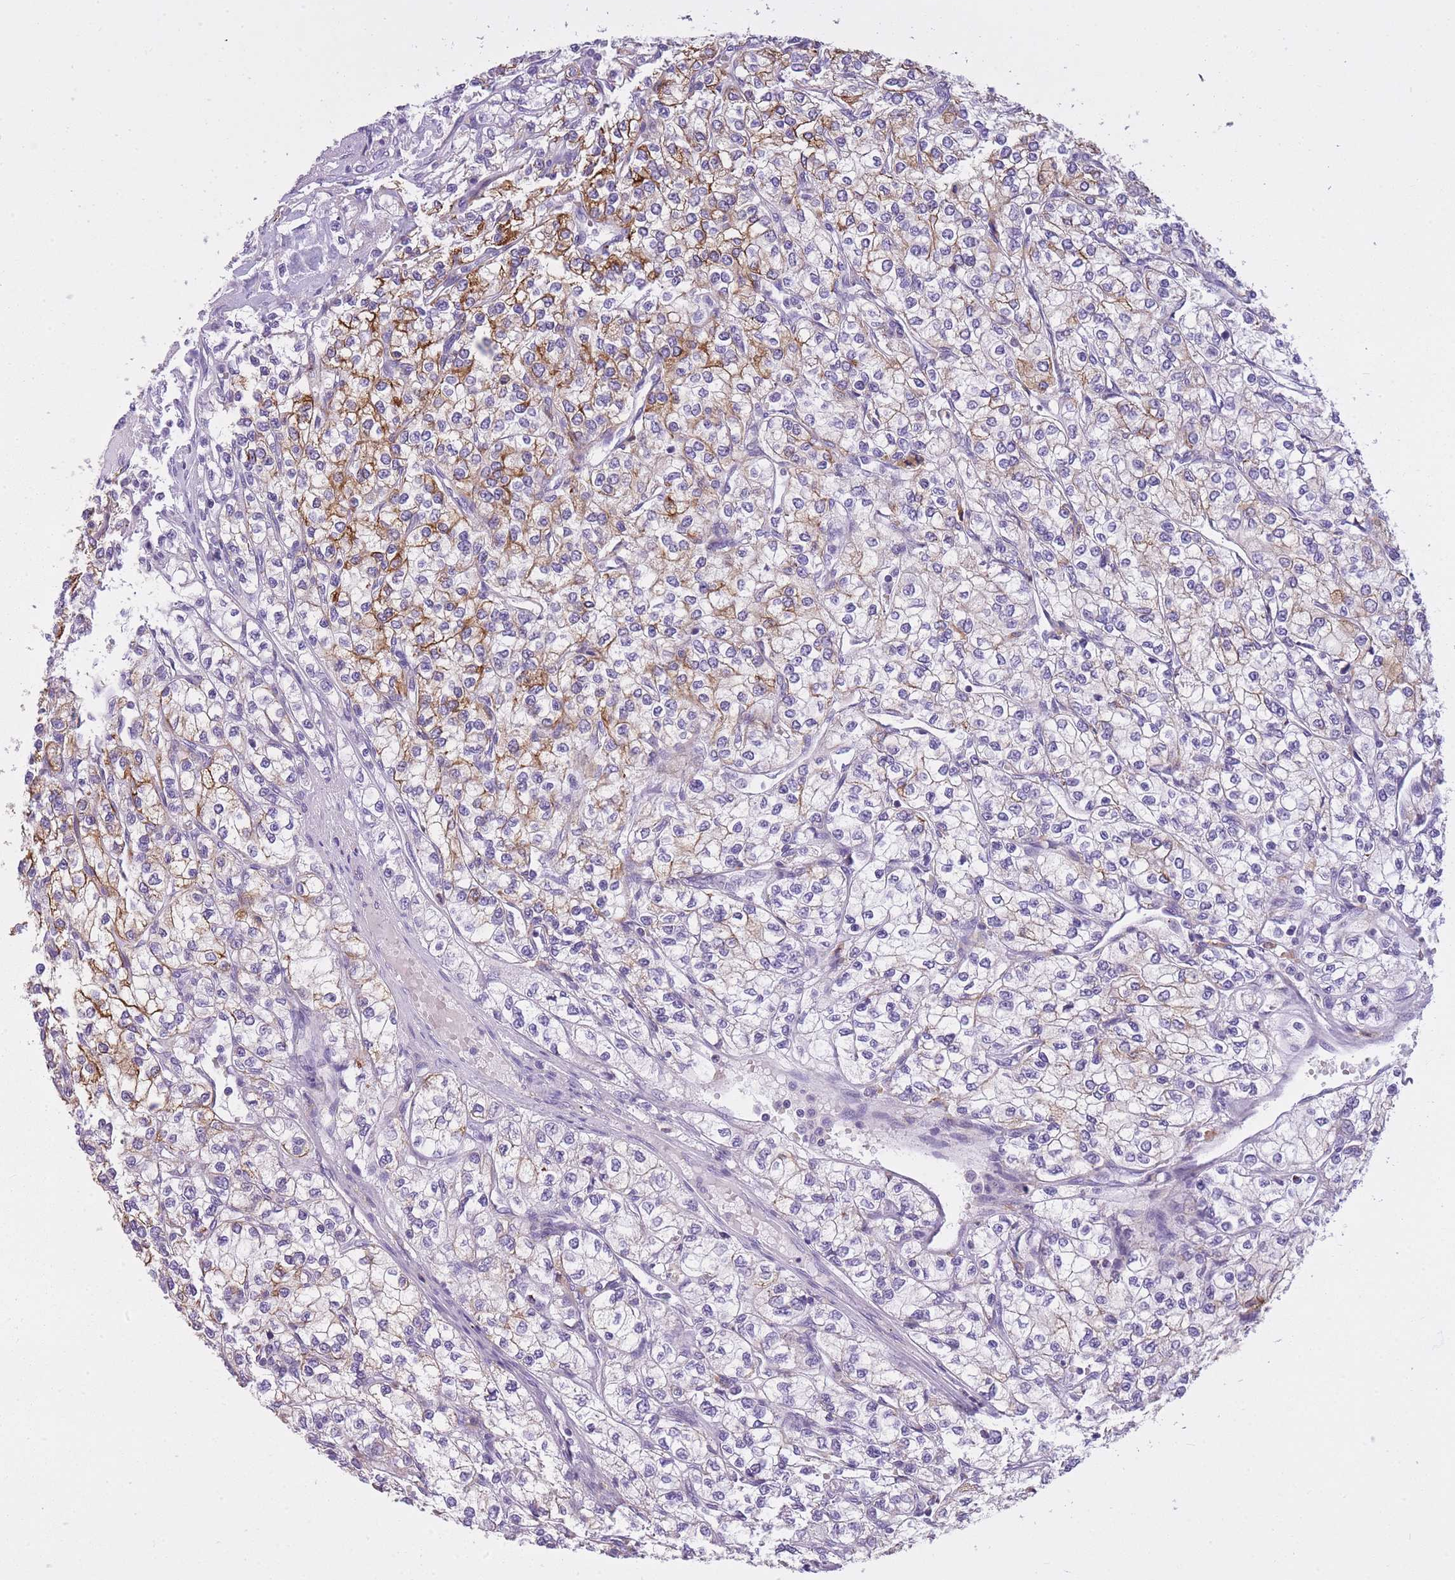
{"staining": {"intensity": "moderate", "quantity": "<25%", "location": "cytoplasmic/membranous"}, "tissue": "renal cancer", "cell_type": "Tumor cells", "image_type": "cancer", "snomed": [{"axis": "morphology", "description": "Adenocarcinoma, NOS"}, {"axis": "topography", "description": "Kidney"}], "caption": "High-magnification brightfield microscopy of renal cancer (adenocarcinoma) stained with DAB (3,3'-diaminobenzidine) (brown) and counterstained with hematoxylin (blue). tumor cells exhibit moderate cytoplasmic/membranous positivity is seen in approximately<25% of cells. The staining is performed using DAB brown chromogen to label protein expression. The nuclei are counter-stained blue using hematoxylin.", "gene": "RADX", "patient": {"sex": "male", "age": 80}}